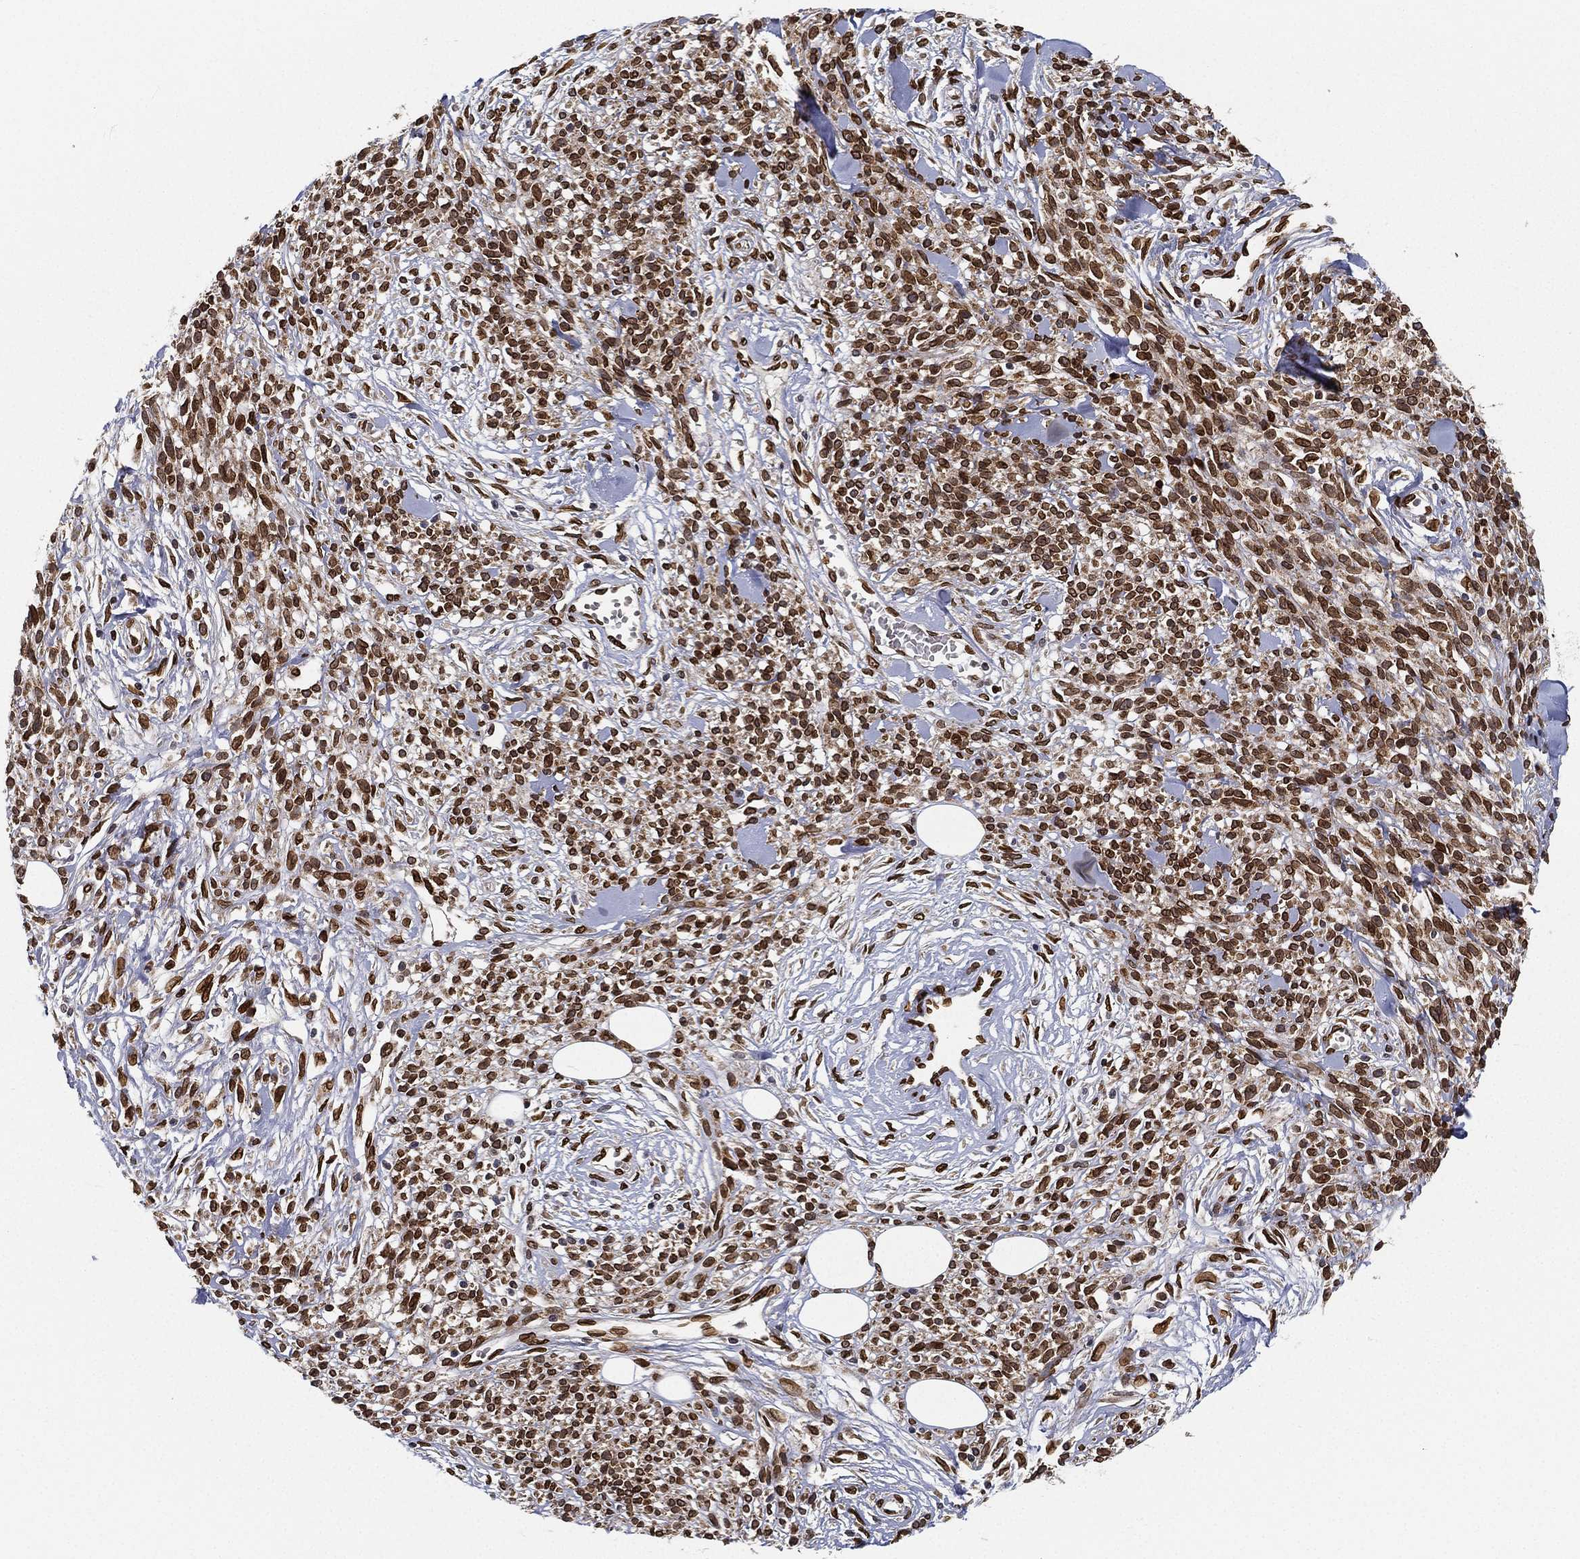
{"staining": {"intensity": "strong", "quantity": ">75%", "location": "cytoplasmic/membranous,nuclear"}, "tissue": "melanoma", "cell_type": "Tumor cells", "image_type": "cancer", "snomed": [{"axis": "morphology", "description": "Malignant melanoma, NOS"}, {"axis": "topography", "description": "Skin"}, {"axis": "topography", "description": "Skin of trunk"}], "caption": "Protein staining by immunohistochemistry exhibits strong cytoplasmic/membranous and nuclear staining in approximately >75% of tumor cells in malignant melanoma.", "gene": "PALB2", "patient": {"sex": "male", "age": 74}}